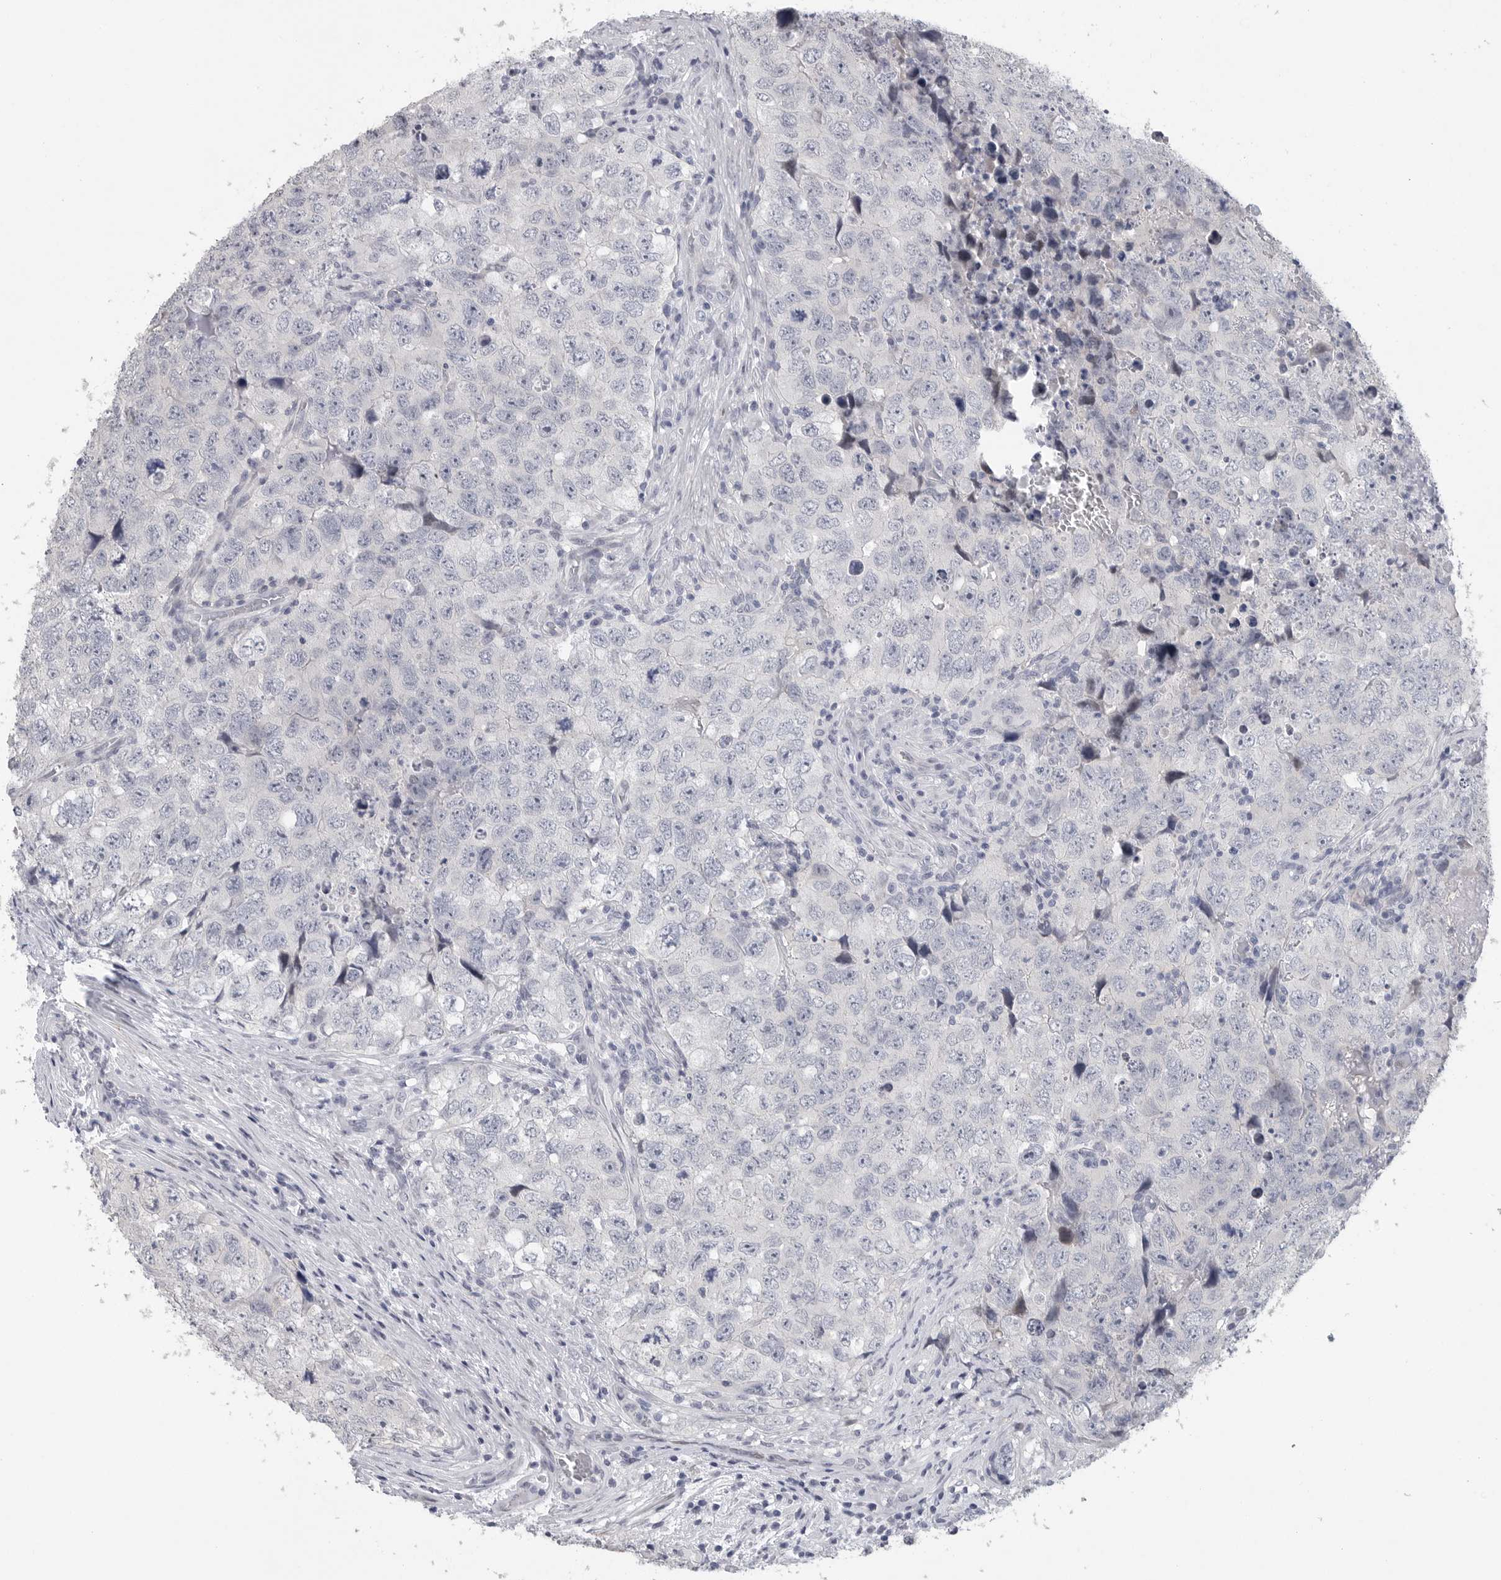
{"staining": {"intensity": "negative", "quantity": "none", "location": "none"}, "tissue": "testis cancer", "cell_type": "Tumor cells", "image_type": "cancer", "snomed": [{"axis": "morphology", "description": "Seminoma, NOS"}, {"axis": "morphology", "description": "Carcinoma, Embryonal, NOS"}, {"axis": "topography", "description": "Testis"}], "caption": "A photomicrograph of human testis cancer (embryonal carcinoma) is negative for staining in tumor cells. (Stains: DAB immunohistochemistry with hematoxylin counter stain, Microscopy: brightfield microscopy at high magnification).", "gene": "TNR", "patient": {"sex": "male", "age": 43}}